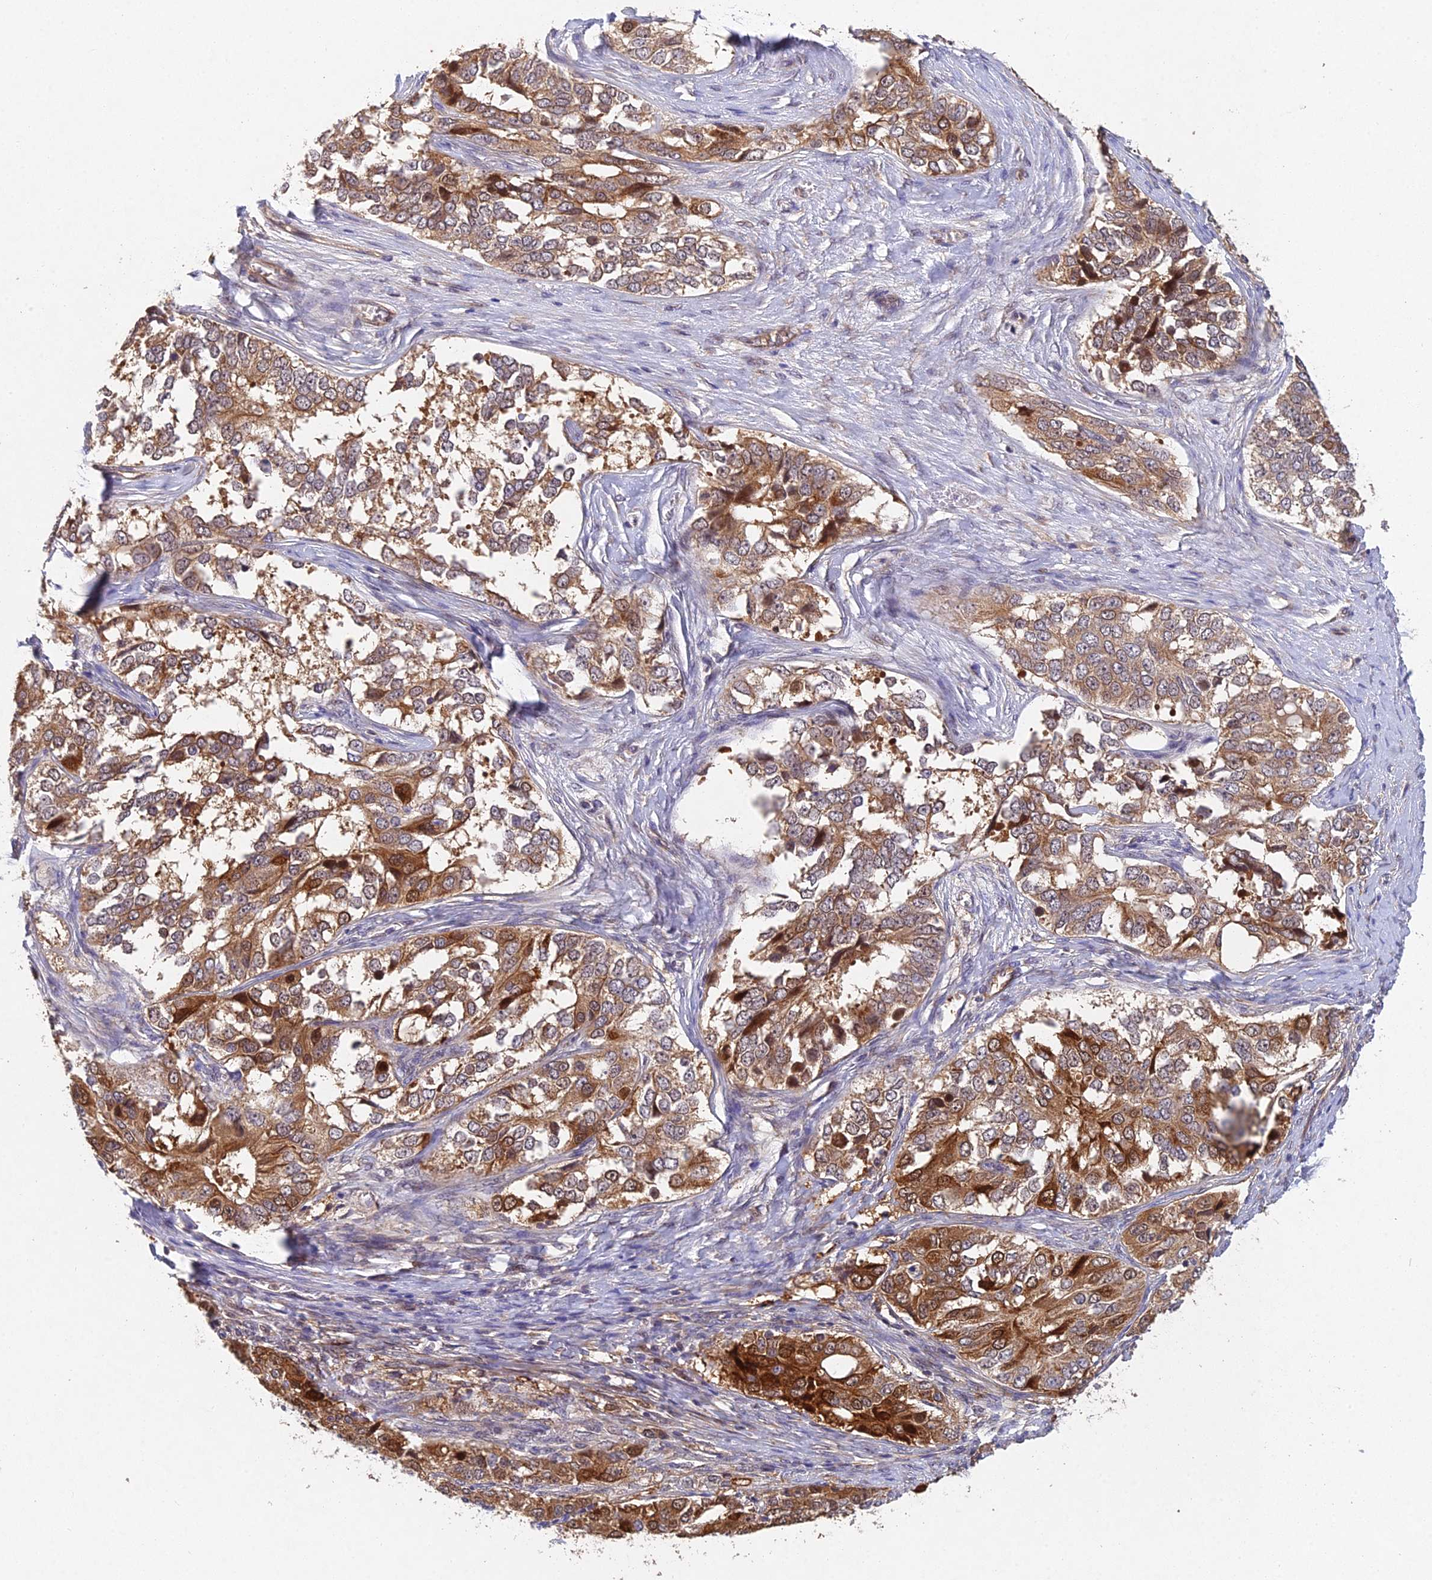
{"staining": {"intensity": "moderate", "quantity": ">75%", "location": "cytoplasmic/membranous"}, "tissue": "ovarian cancer", "cell_type": "Tumor cells", "image_type": "cancer", "snomed": [{"axis": "morphology", "description": "Carcinoma, endometroid"}, {"axis": "topography", "description": "Ovary"}], "caption": "IHC photomicrograph of human ovarian cancer (endometroid carcinoma) stained for a protein (brown), which displays medium levels of moderate cytoplasmic/membranous staining in about >75% of tumor cells.", "gene": "NSMCE1", "patient": {"sex": "female", "age": 51}}